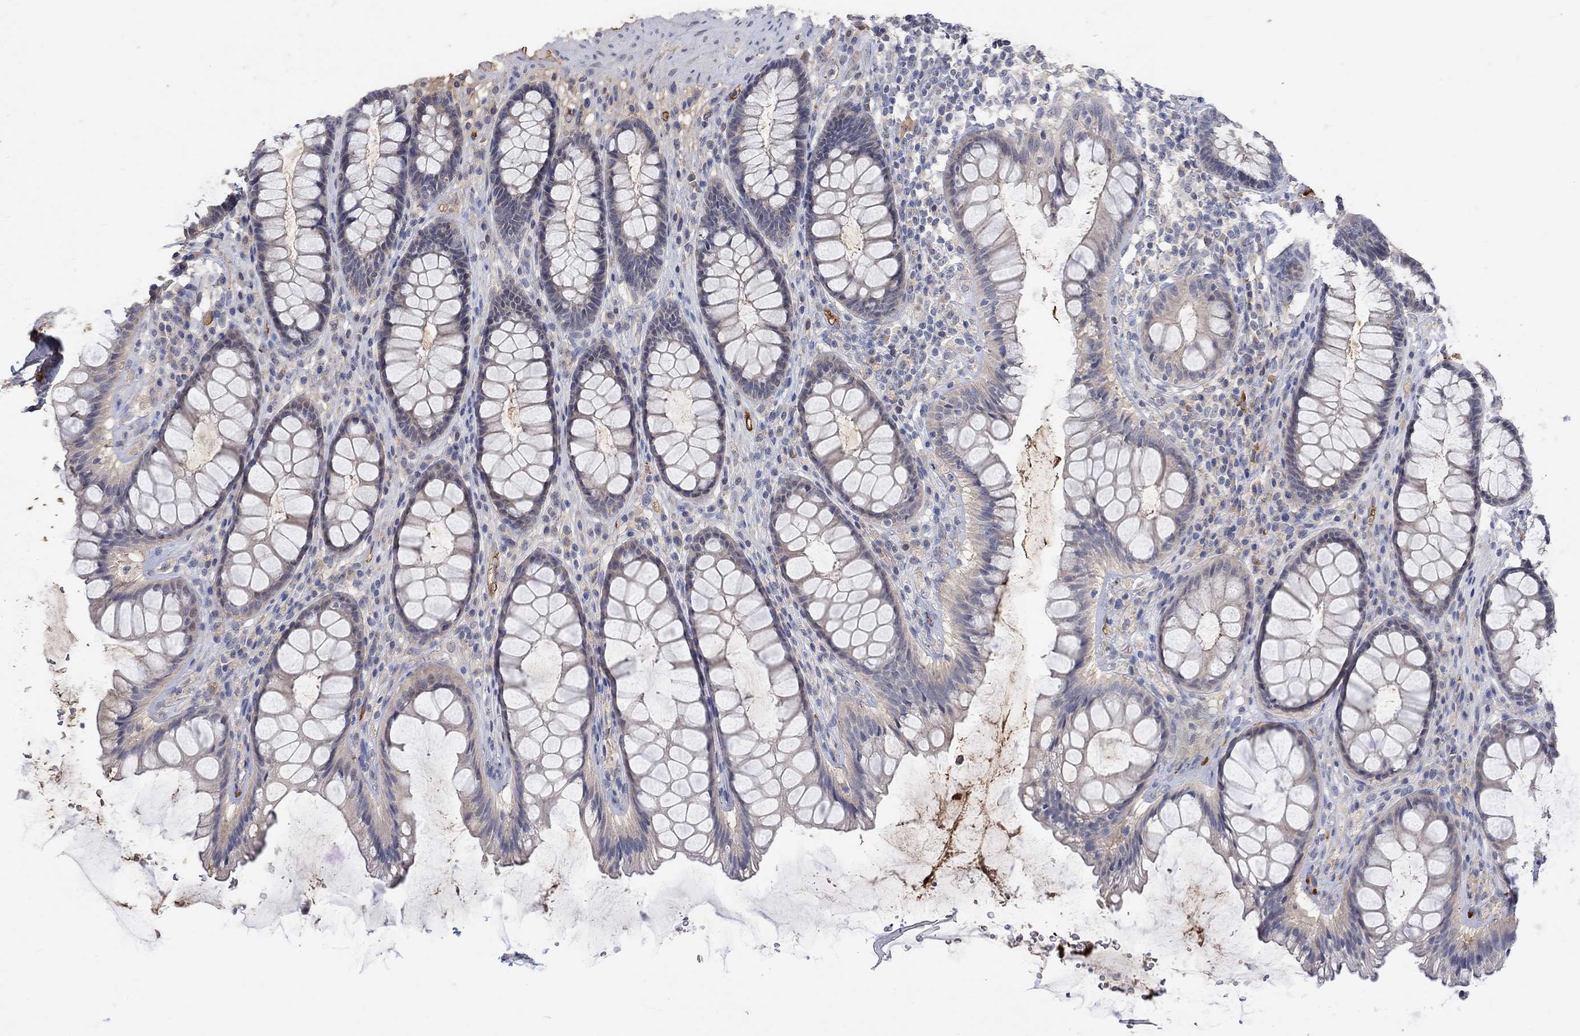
{"staining": {"intensity": "negative", "quantity": "none", "location": "none"}, "tissue": "rectum", "cell_type": "Glandular cells", "image_type": "normal", "snomed": [{"axis": "morphology", "description": "Normal tissue, NOS"}, {"axis": "topography", "description": "Rectum"}], "caption": "Protein analysis of benign rectum shows no significant staining in glandular cells.", "gene": "MSTN", "patient": {"sex": "male", "age": 72}}